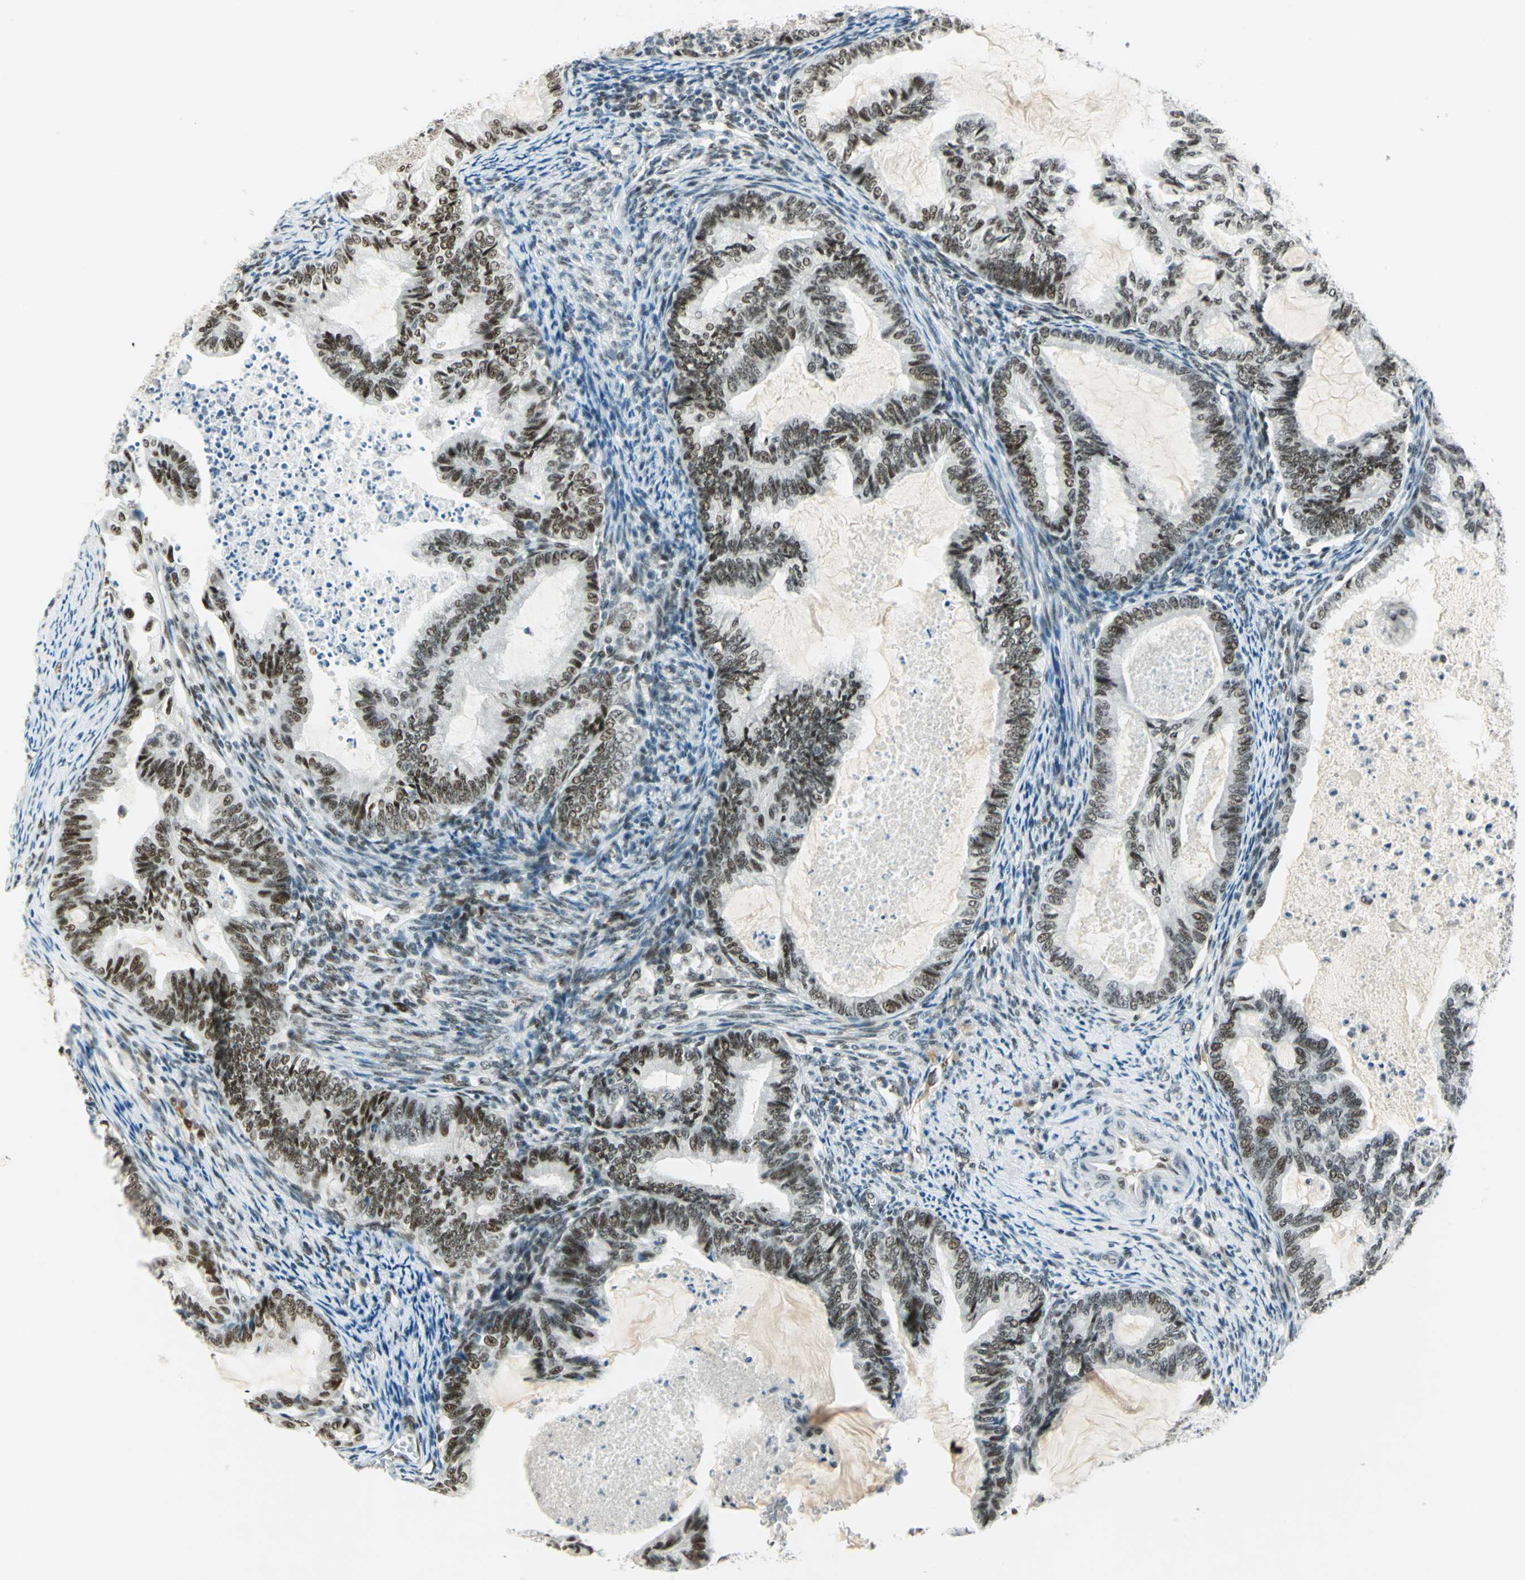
{"staining": {"intensity": "strong", "quantity": "25%-75%", "location": "nuclear"}, "tissue": "cervical cancer", "cell_type": "Tumor cells", "image_type": "cancer", "snomed": [{"axis": "morphology", "description": "Normal tissue, NOS"}, {"axis": "morphology", "description": "Adenocarcinoma, NOS"}, {"axis": "topography", "description": "Cervix"}, {"axis": "topography", "description": "Endometrium"}], "caption": "The histopathology image displays staining of cervical cancer, revealing strong nuclear protein positivity (brown color) within tumor cells.", "gene": "MTMR10", "patient": {"sex": "female", "age": 86}}